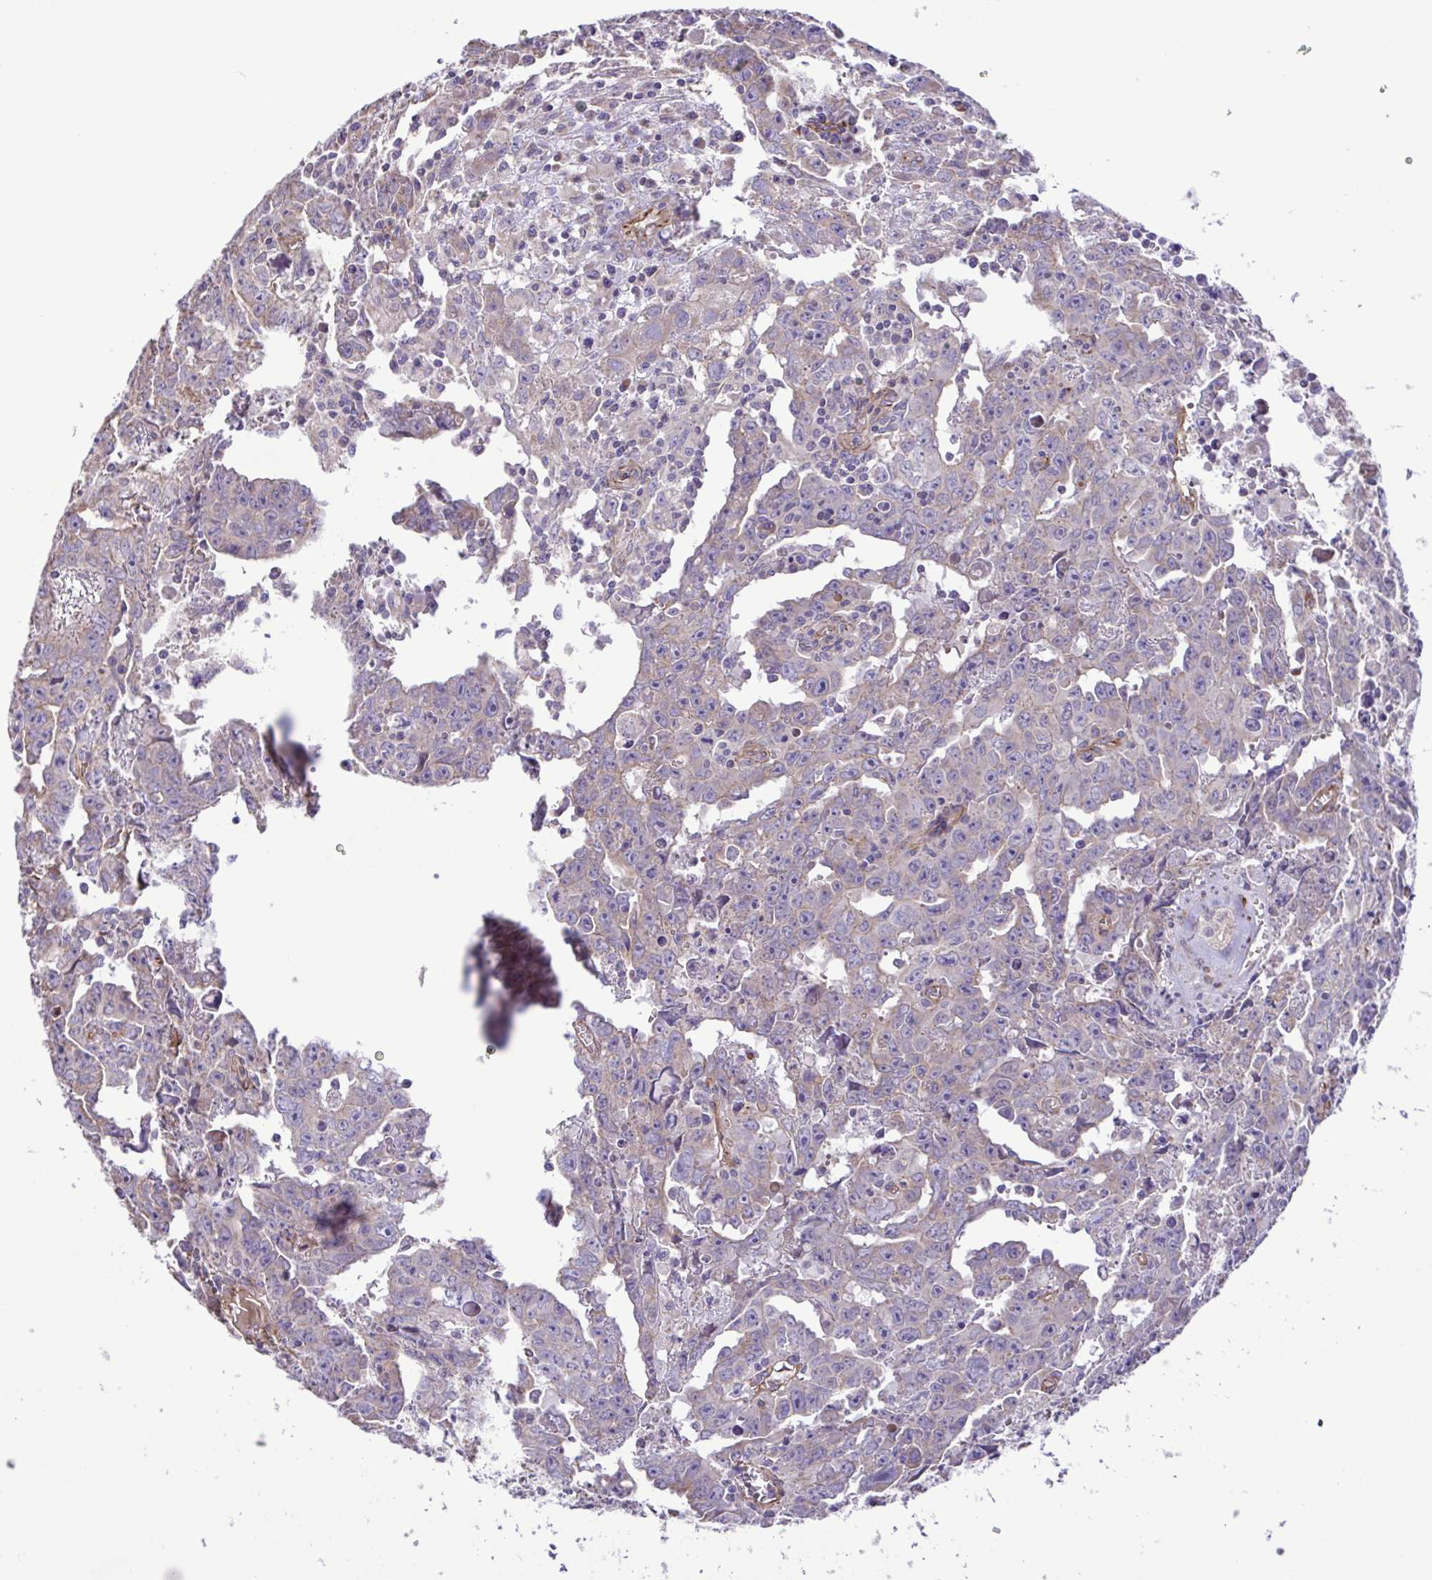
{"staining": {"intensity": "weak", "quantity": "<25%", "location": "cytoplasmic/membranous"}, "tissue": "testis cancer", "cell_type": "Tumor cells", "image_type": "cancer", "snomed": [{"axis": "morphology", "description": "Carcinoma, Embryonal, NOS"}, {"axis": "topography", "description": "Testis"}], "caption": "Tumor cells show no significant protein staining in embryonal carcinoma (testis). Brightfield microscopy of IHC stained with DAB (brown) and hematoxylin (blue), captured at high magnification.", "gene": "FLT1", "patient": {"sex": "male", "age": 22}}